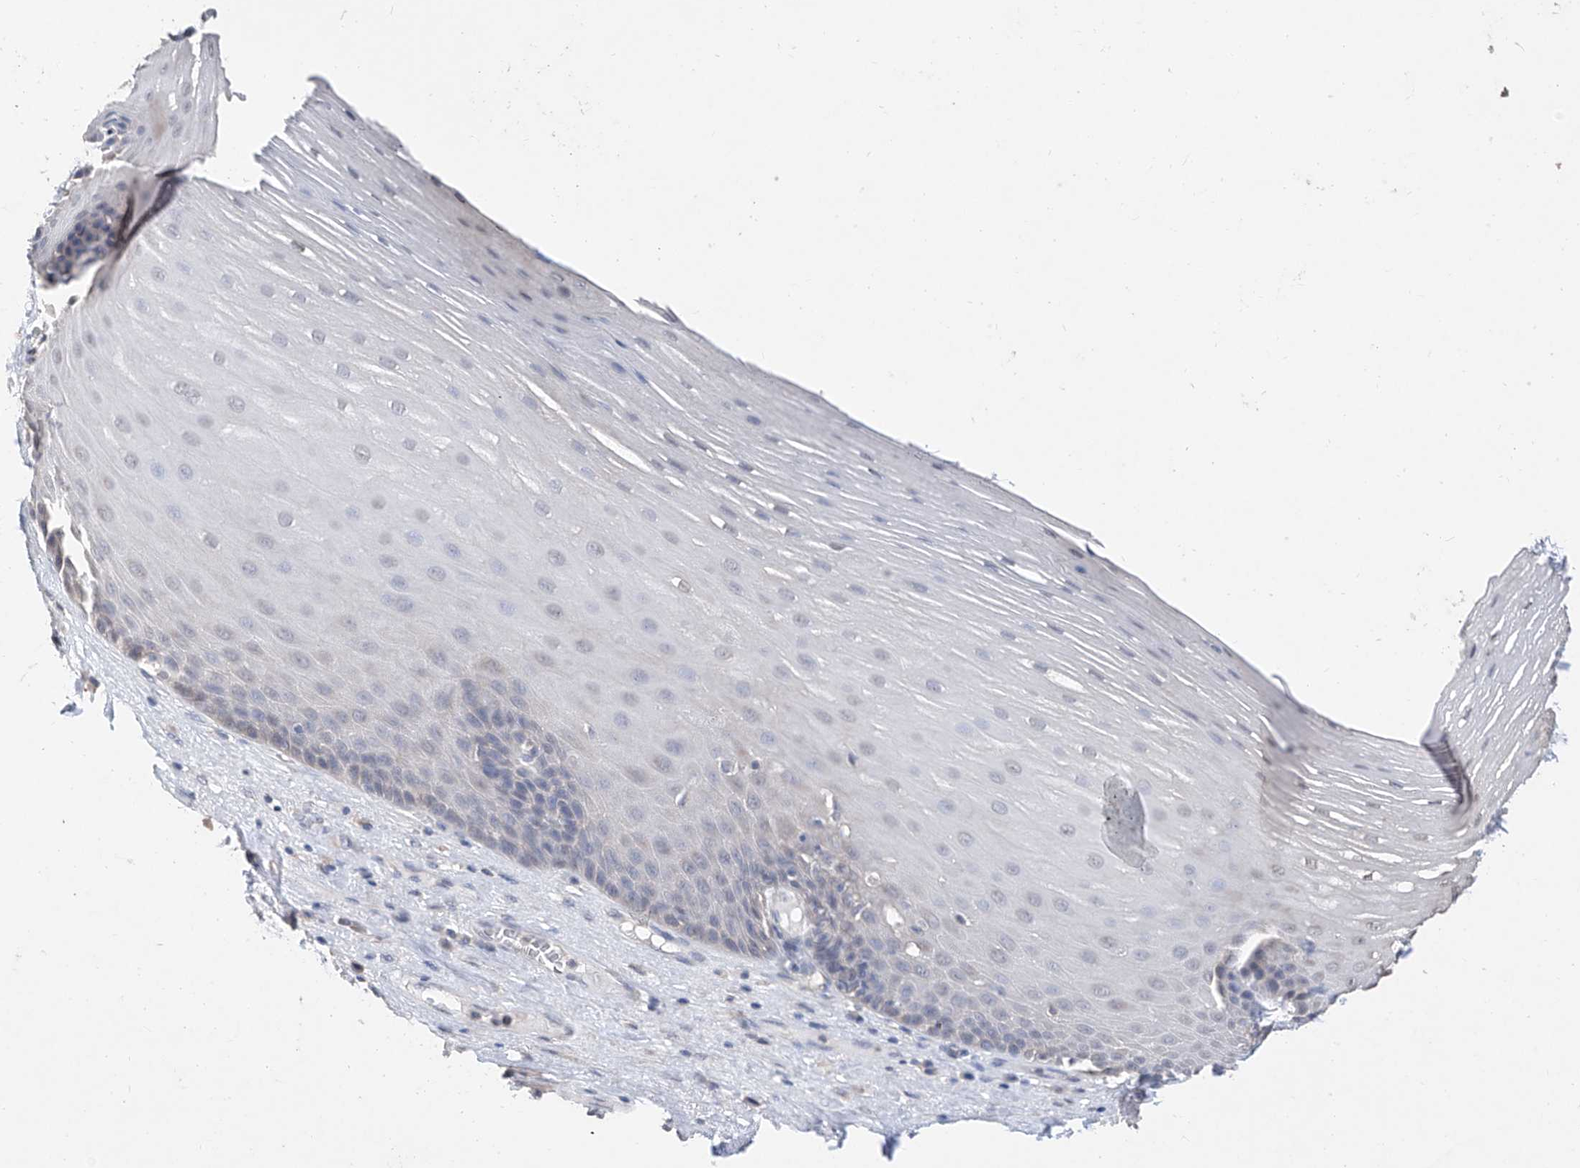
{"staining": {"intensity": "weak", "quantity": "<25%", "location": "cytoplasmic/membranous"}, "tissue": "esophagus", "cell_type": "Squamous epithelial cells", "image_type": "normal", "snomed": [{"axis": "morphology", "description": "Normal tissue, NOS"}, {"axis": "topography", "description": "Esophagus"}], "caption": "Immunohistochemistry (IHC) of benign human esophagus exhibits no staining in squamous epithelial cells.", "gene": "FUCA2", "patient": {"sex": "male", "age": 62}}